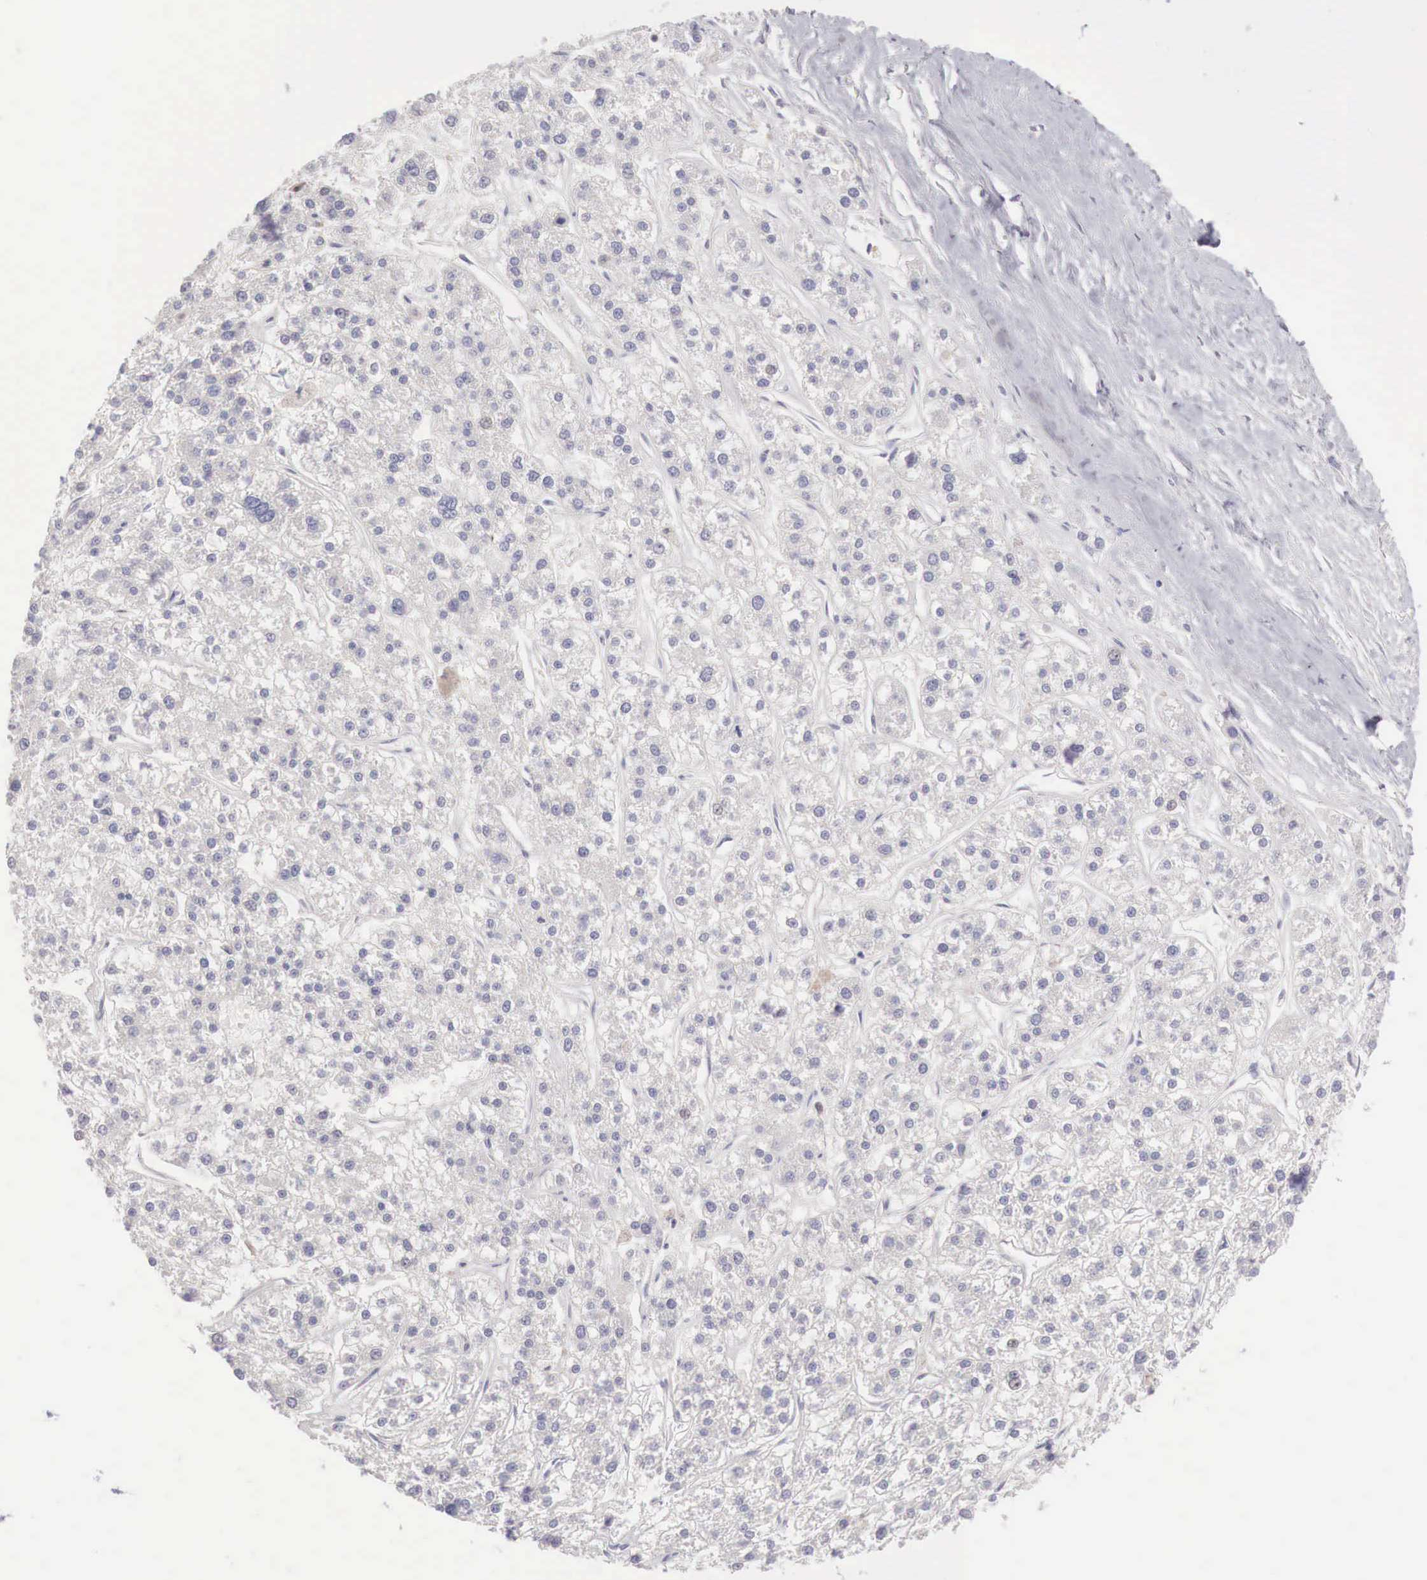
{"staining": {"intensity": "negative", "quantity": "none", "location": "none"}, "tissue": "liver cancer", "cell_type": "Tumor cells", "image_type": "cancer", "snomed": [{"axis": "morphology", "description": "Carcinoma, Hepatocellular, NOS"}, {"axis": "topography", "description": "Liver"}], "caption": "Immunohistochemical staining of hepatocellular carcinoma (liver) reveals no significant expression in tumor cells.", "gene": "GATA1", "patient": {"sex": "female", "age": 85}}